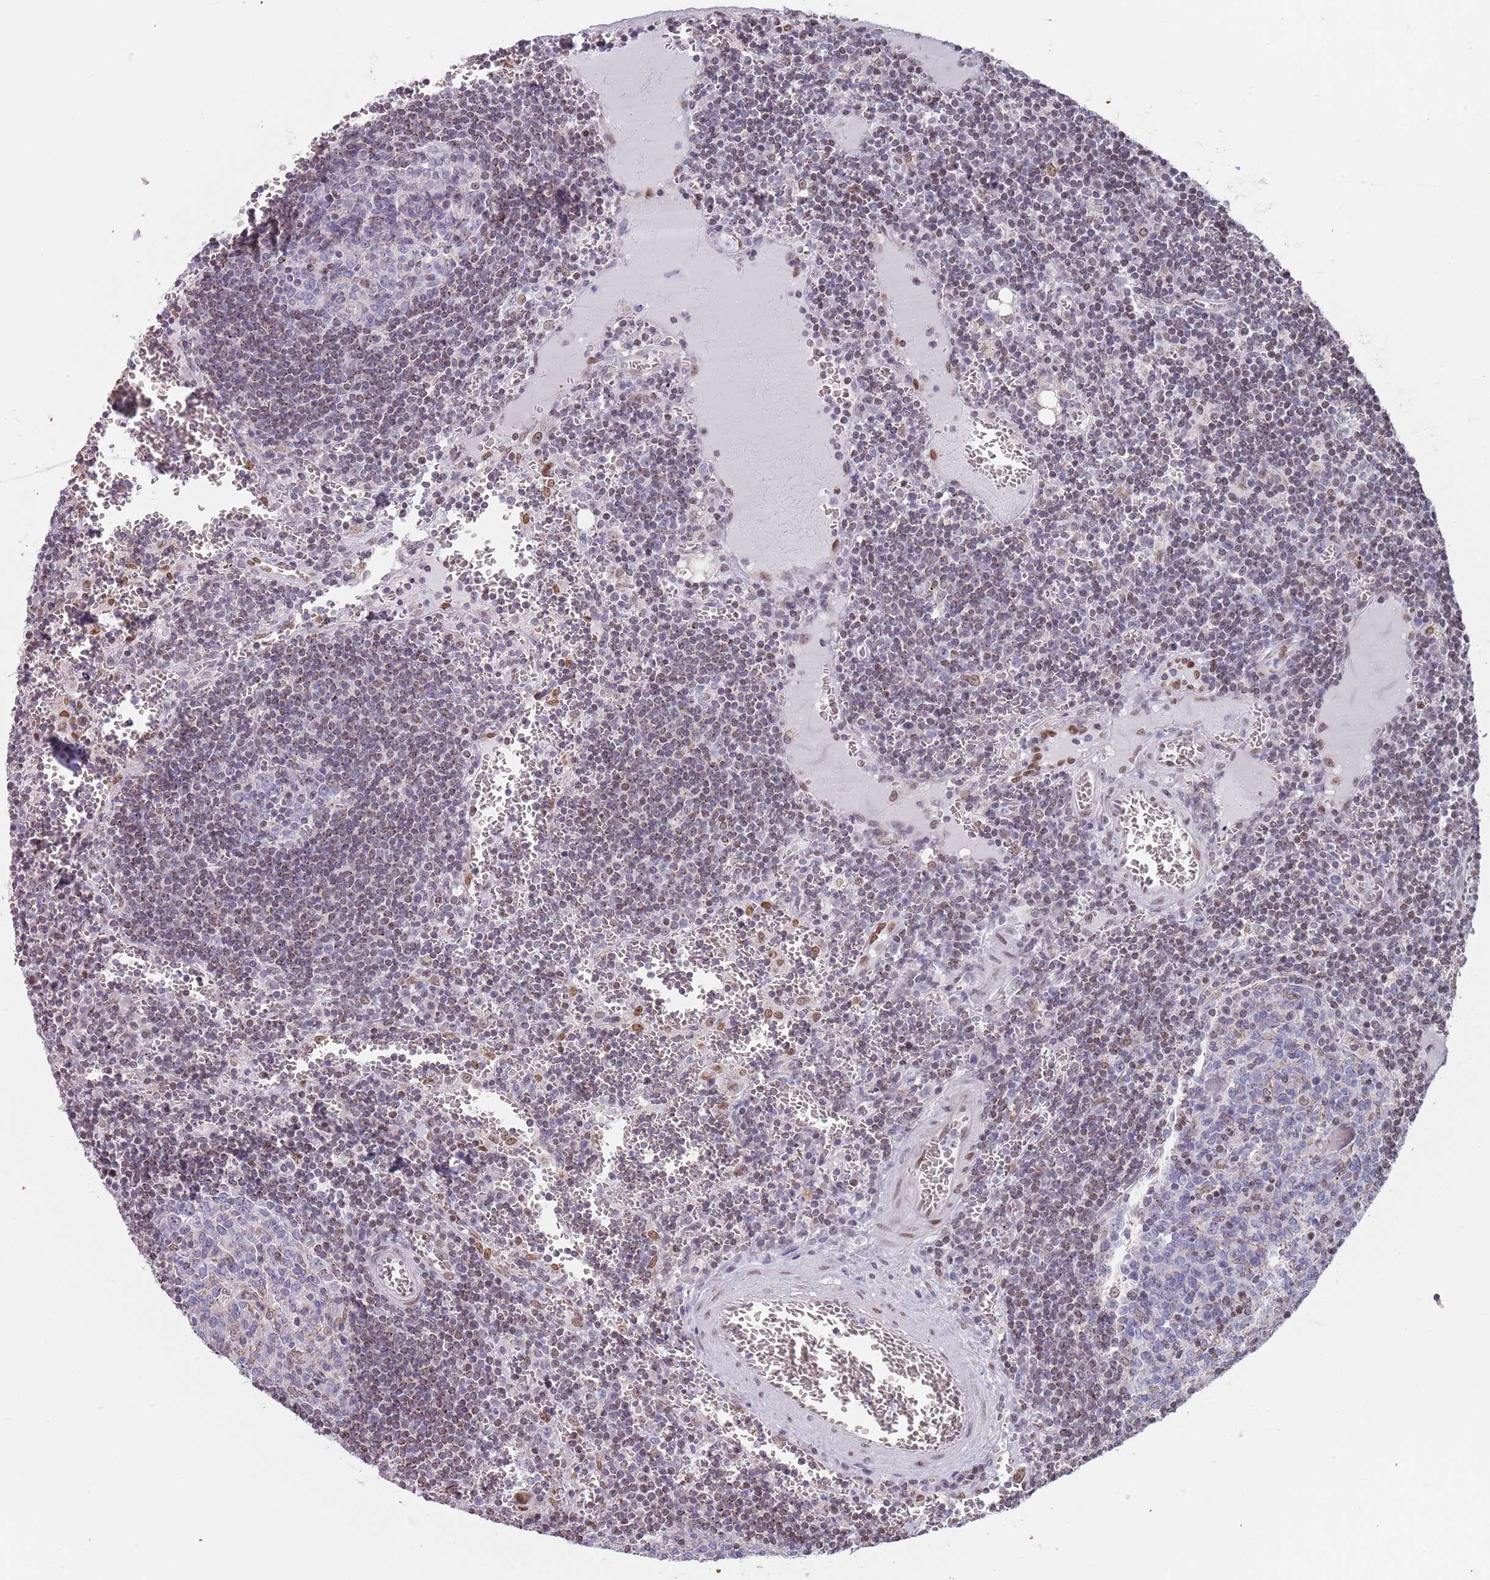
{"staining": {"intensity": "weak", "quantity": "<25%", "location": "nuclear"}, "tissue": "lymph node", "cell_type": "Germinal center cells", "image_type": "normal", "snomed": [{"axis": "morphology", "description": "Normal tissue, NOS"}, {"axis": "topography", "description": "Lymph node"}], "caption": "IHC micrograph of normal lymph node: human lymph node stained with DAB (3,3'-diaminobenzidine) displays no significant protein positivity in germinal center cells.", "gene": "MFSD12", "patient": {"sex": "female", "age": 73}}